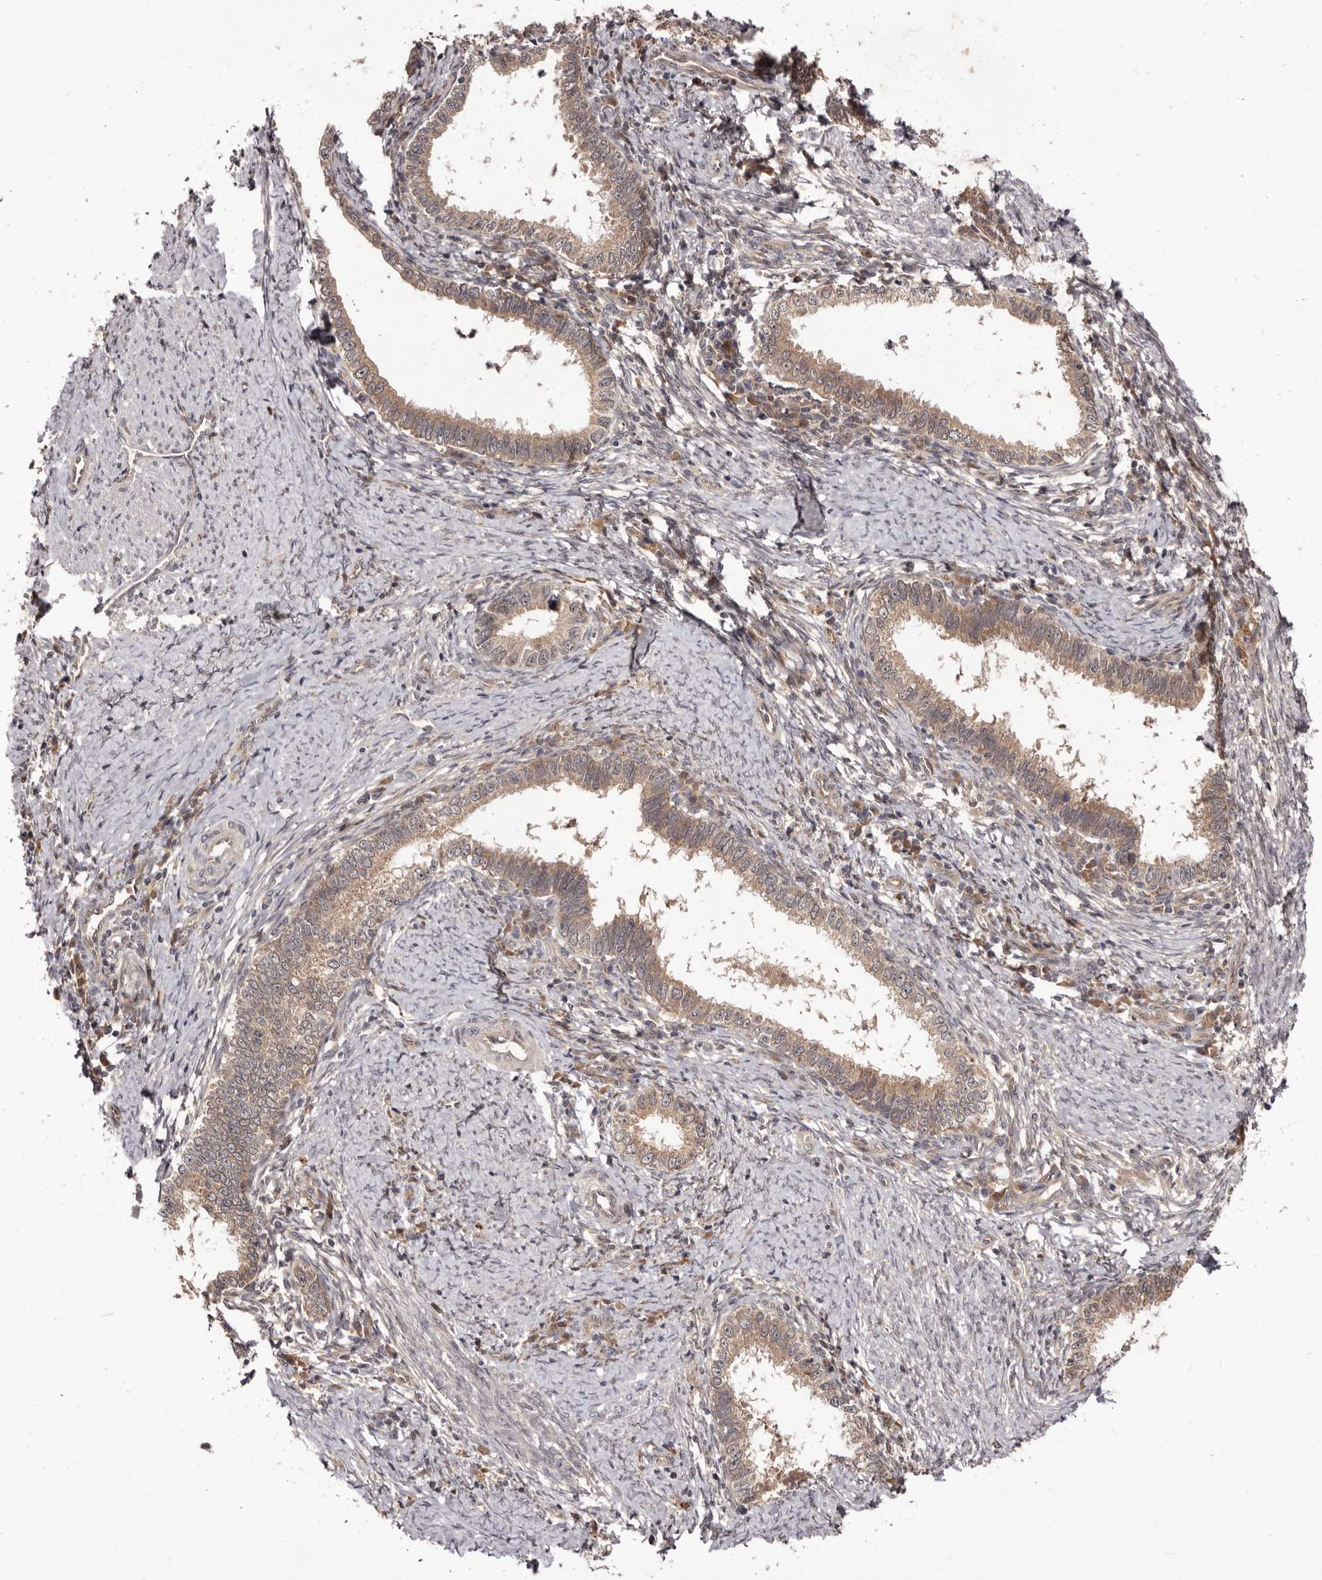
{"staining": {"intensity": "weak", "quantity": ">75%", "location": "cytoplasmic/membranous"}, "tissue": "cervical cancer", "cell_type": "Tumor cells", "image_type": "cancer", "snomed": [{"axis": "morphology", "description": "Adenocarcinoma, NOS"}, {"axis": "topography", "description": "Cervix"}], "caption": "Cervical cancer stained with a brown dye reveals weak cytoplasmic/membranous positive positivity in approximately >75% of tumor cells.", "gene": "MDP1", "patient": {"sex": "female", "age": 36}}